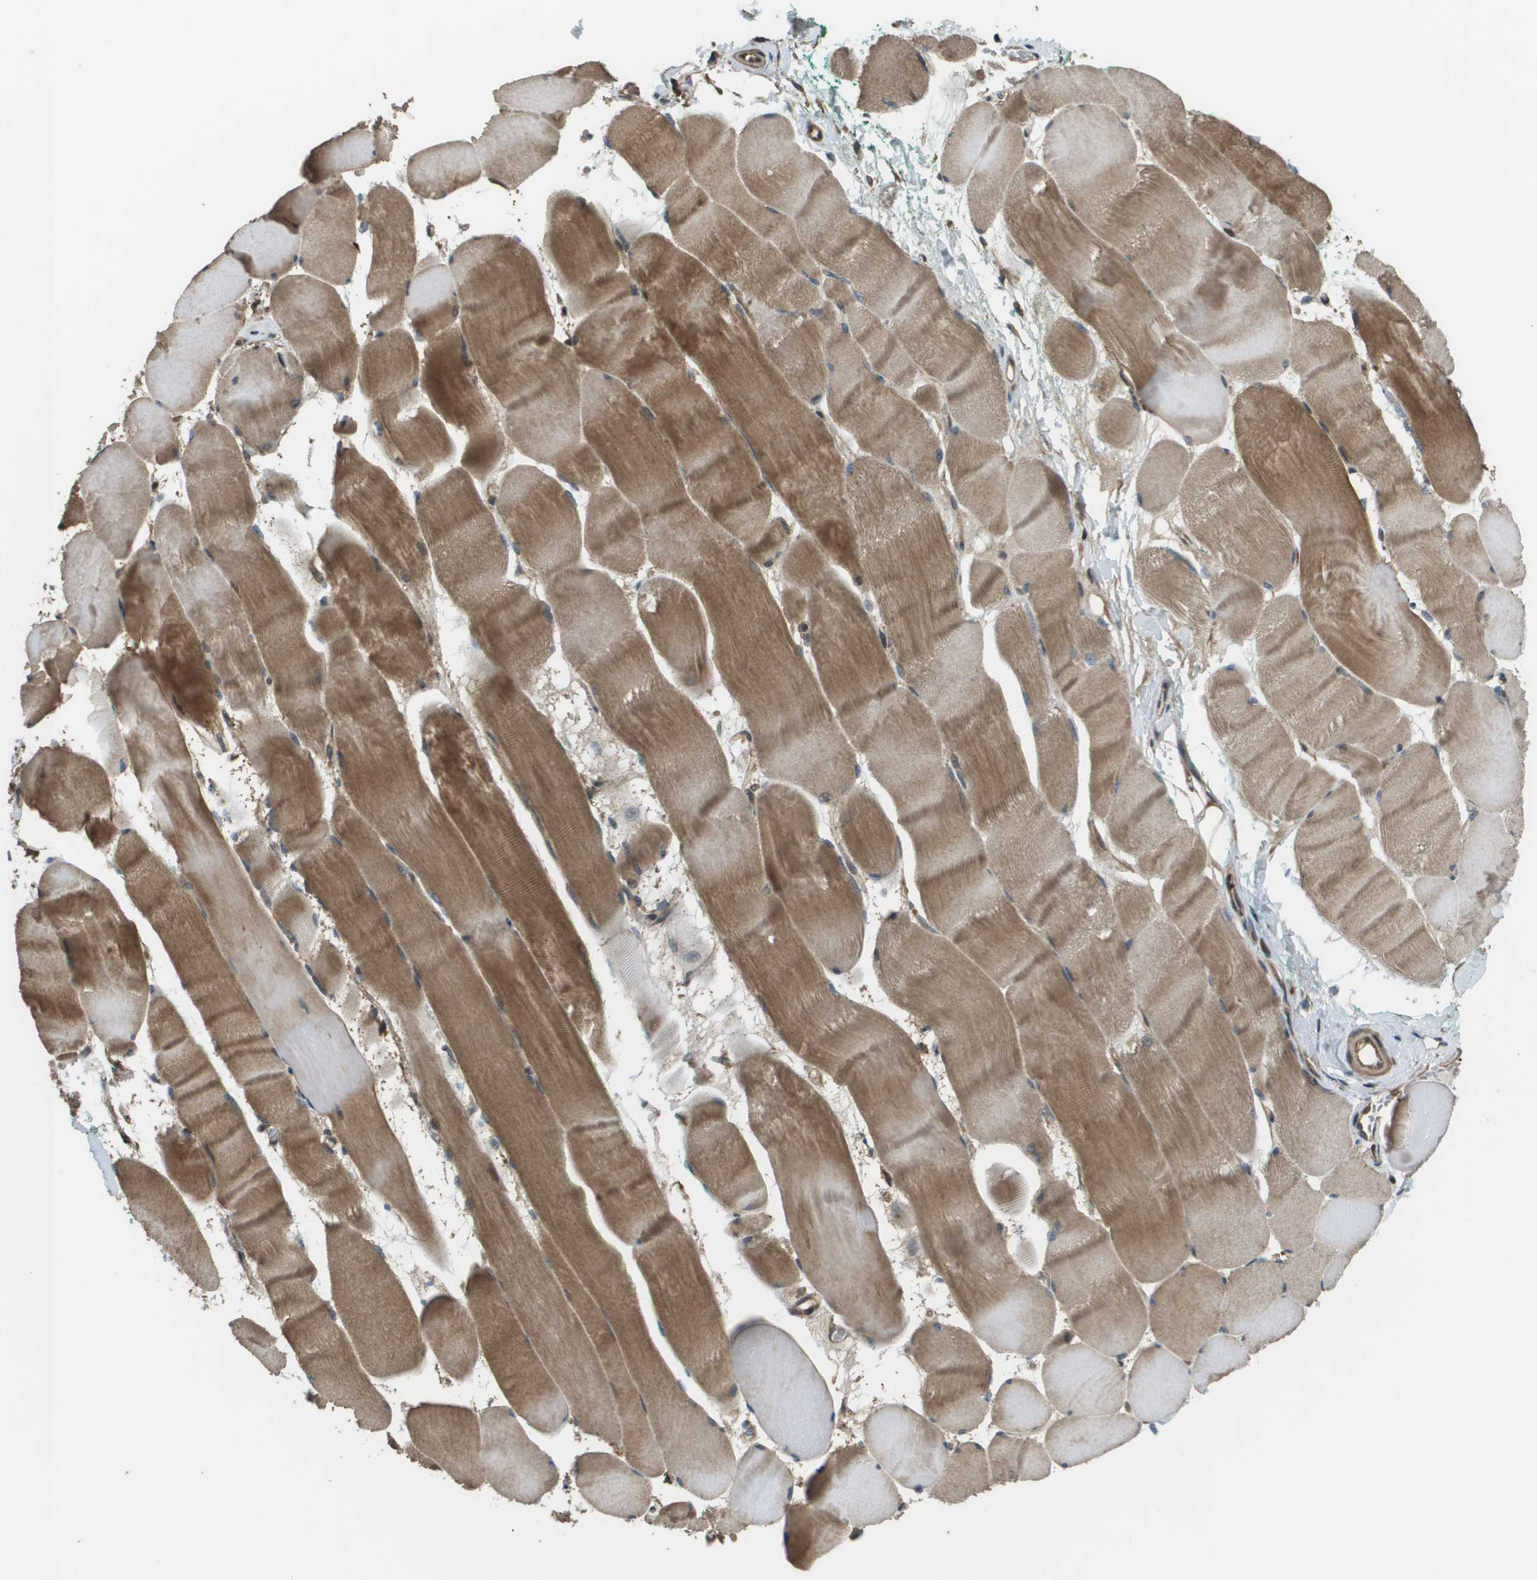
{"staining": {"intensity": "moderate", "quantity": ">75%", "location": "cytoplasmic/membranous"}, "tissue": "skeletal muscle", "cell_type": "Myocytes", "image_type": "normal", "snomed": [{"axis": "morphology", "description": "Normal tissue, NOS"}, {"axis": "morphology", "description": "Squamous cell carcinoma, NOS"}, {"axis": "topography", "description": "Skeletal muscle"}], "caption": "This micrograph displays IHC staining of unremarkable human skeletal muscle, with medium moderate cytoplasmic/membranous expression in about >75% of myocytes.", "gene": "PLPBP", "patient": {"sex": "male", "age": 51}}